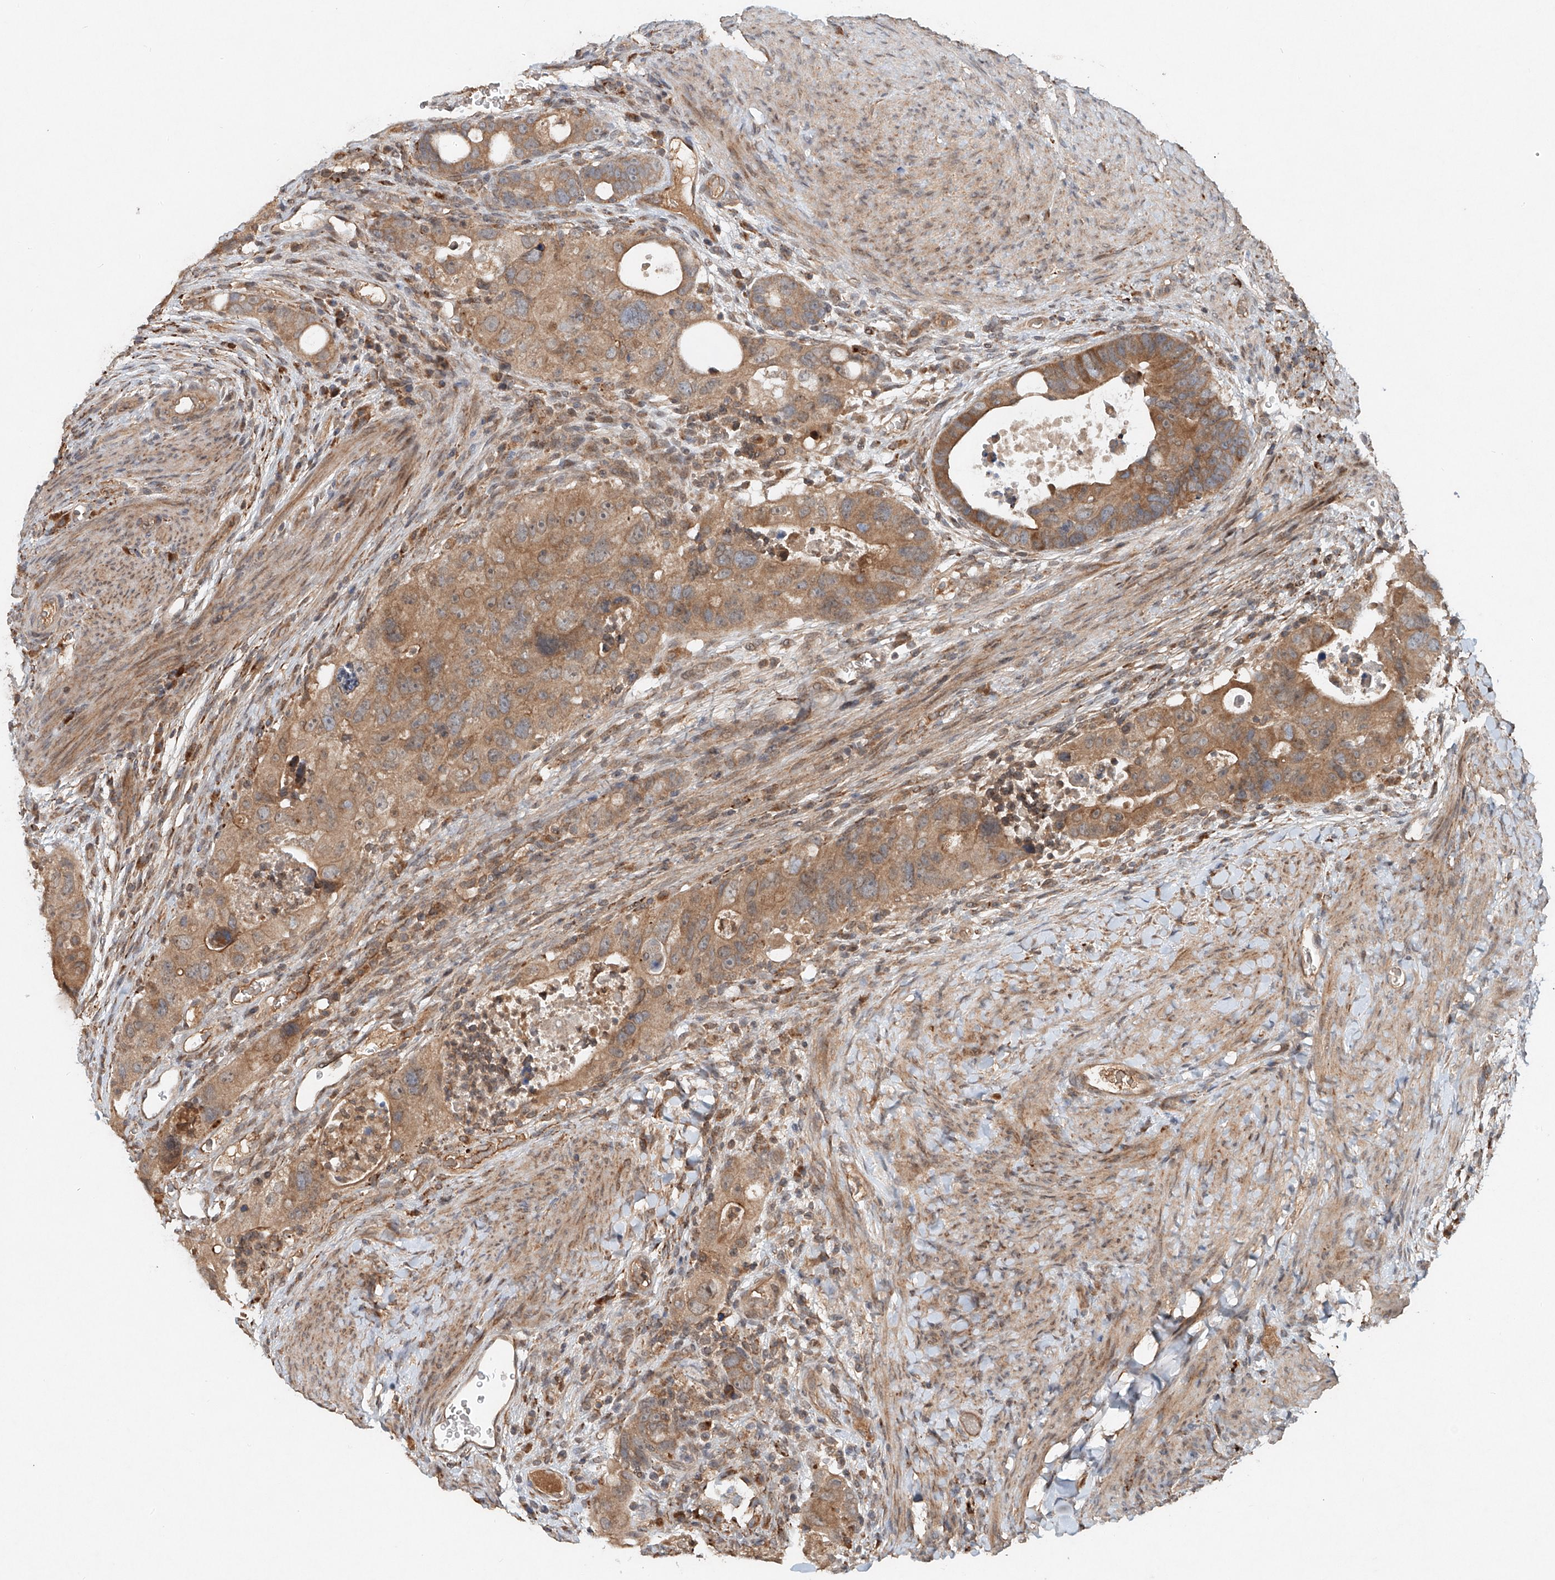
{"staining": {"intensity": "moderate", "quantity": ">75%", "location": "cytoplasmic/membranous"}, "tissue": "colorectal cancer", "cell_type": "Tumor cells", "image_type": "cancer", "snomed": [{"axis": "morphology", "description": "Adenocarcinoma, NOS"}, {"axis": "topography", "description": "Rectum"}], "caption": "Moderate cytoplasmic/membranous staining for a protein is appreciated in approximately >75% of tumor cells of adenocarcinoma (colorectal) using immunohistochemistry.", "gene": "IER5", "patient": {"sex": "male", "age": 59}}